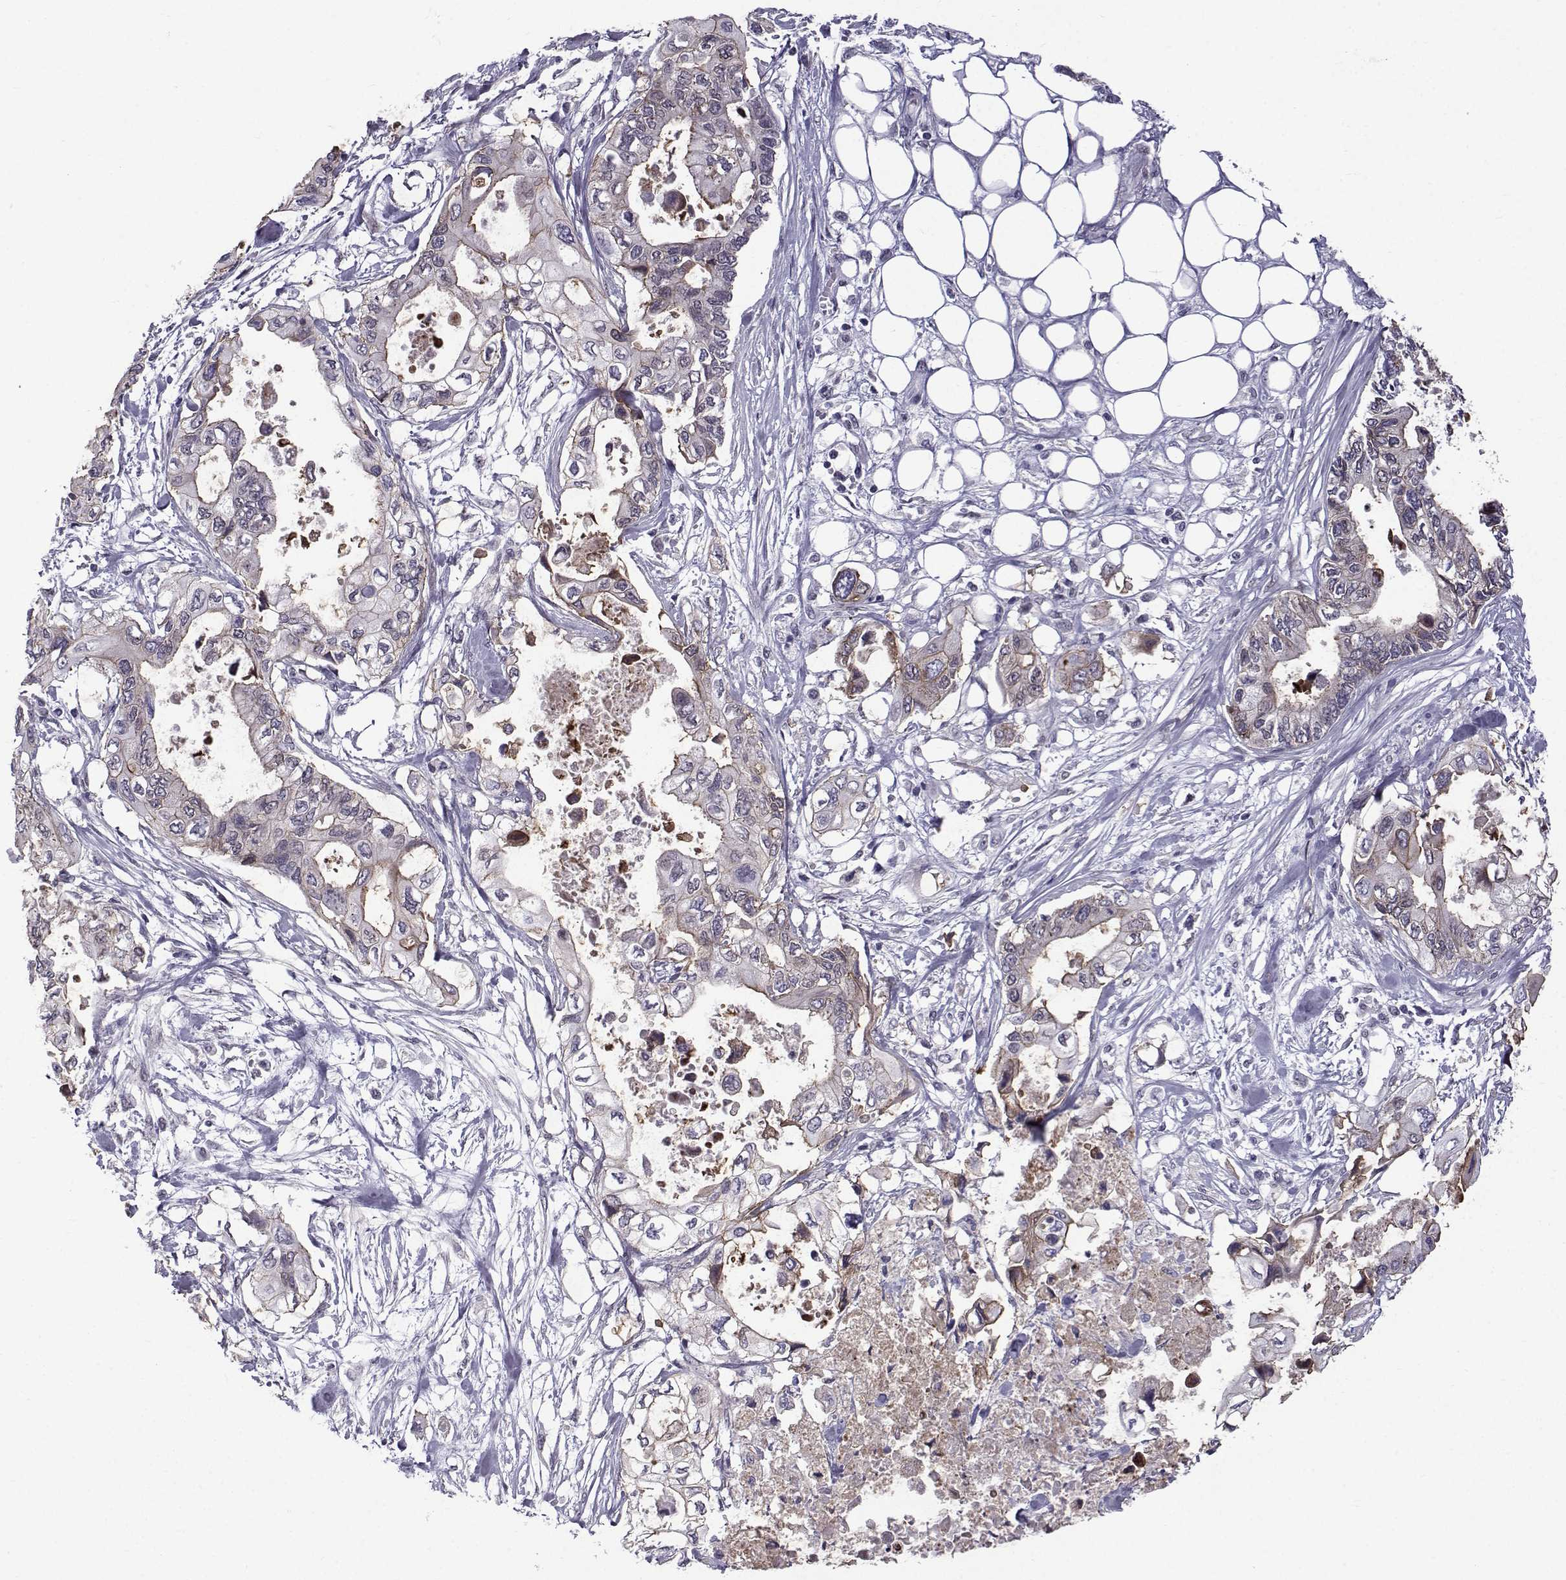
{"staining": {"intensity": "negative", "quantity": "none", "location": "none"}, "tissue": "pancreatic cancer", "cell_type": "Tumor cells", "image_type": "cancer", "snomed": [{"axis": "morphology", "description": "Adenocarcinoma, NOS"}, {"axis": "topography", "description": "Pancreas"}], "caption": "Tumor cells are negative for brown protein staining in pancreatic cancer.", "gene": "RBM24", "patient": {"sex": "female", "age": 63}}